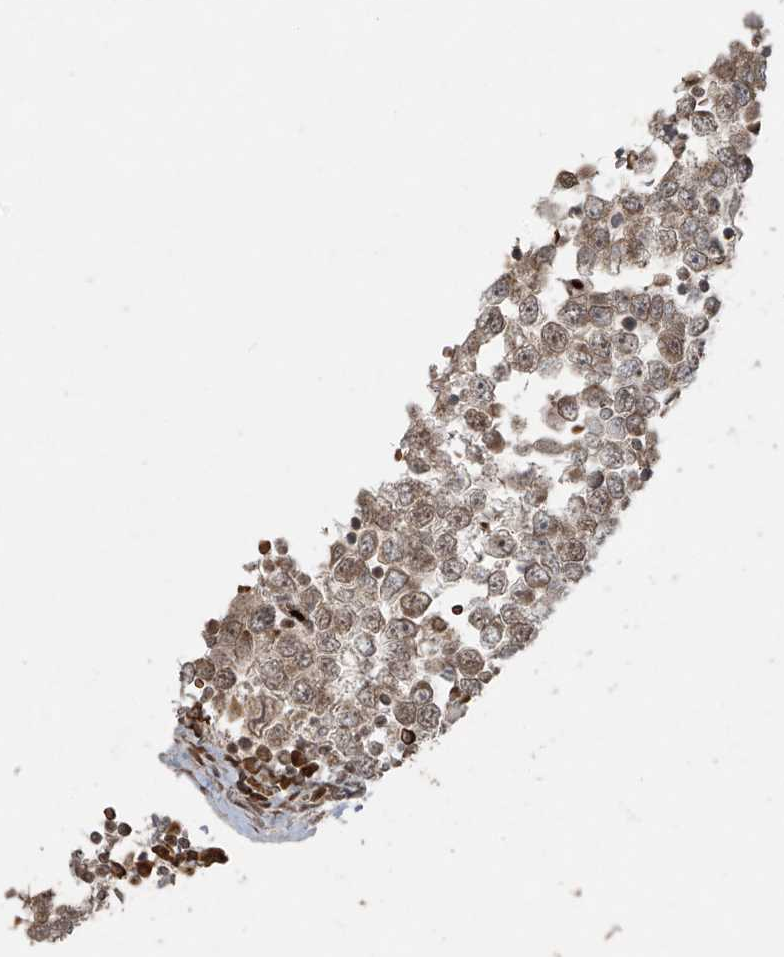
{"staining": {"intensity": "weak", "quantity": "25%-75%", "location": "nuclear"}, "tissue": "testis cancer", "cell_type": "Tumor cells", "image_type": "cancer", "snomed": [{"axis": "morphology", "description": "Seminoma, NOS"}, {"axis": "topography", "description": "Testis"}], "caption": "The histopathology image displays a brown stain indicating the presence of a protein in the nuclear of tumor cells in testis cancer. The staining was performed using DAB to visualize the protein expression in brown, while the nuclei were stained in blue with hematoxylin (Magnification: 20x).", "gene": "TTC22", "patient": {"sex": "male", "age": 65}}